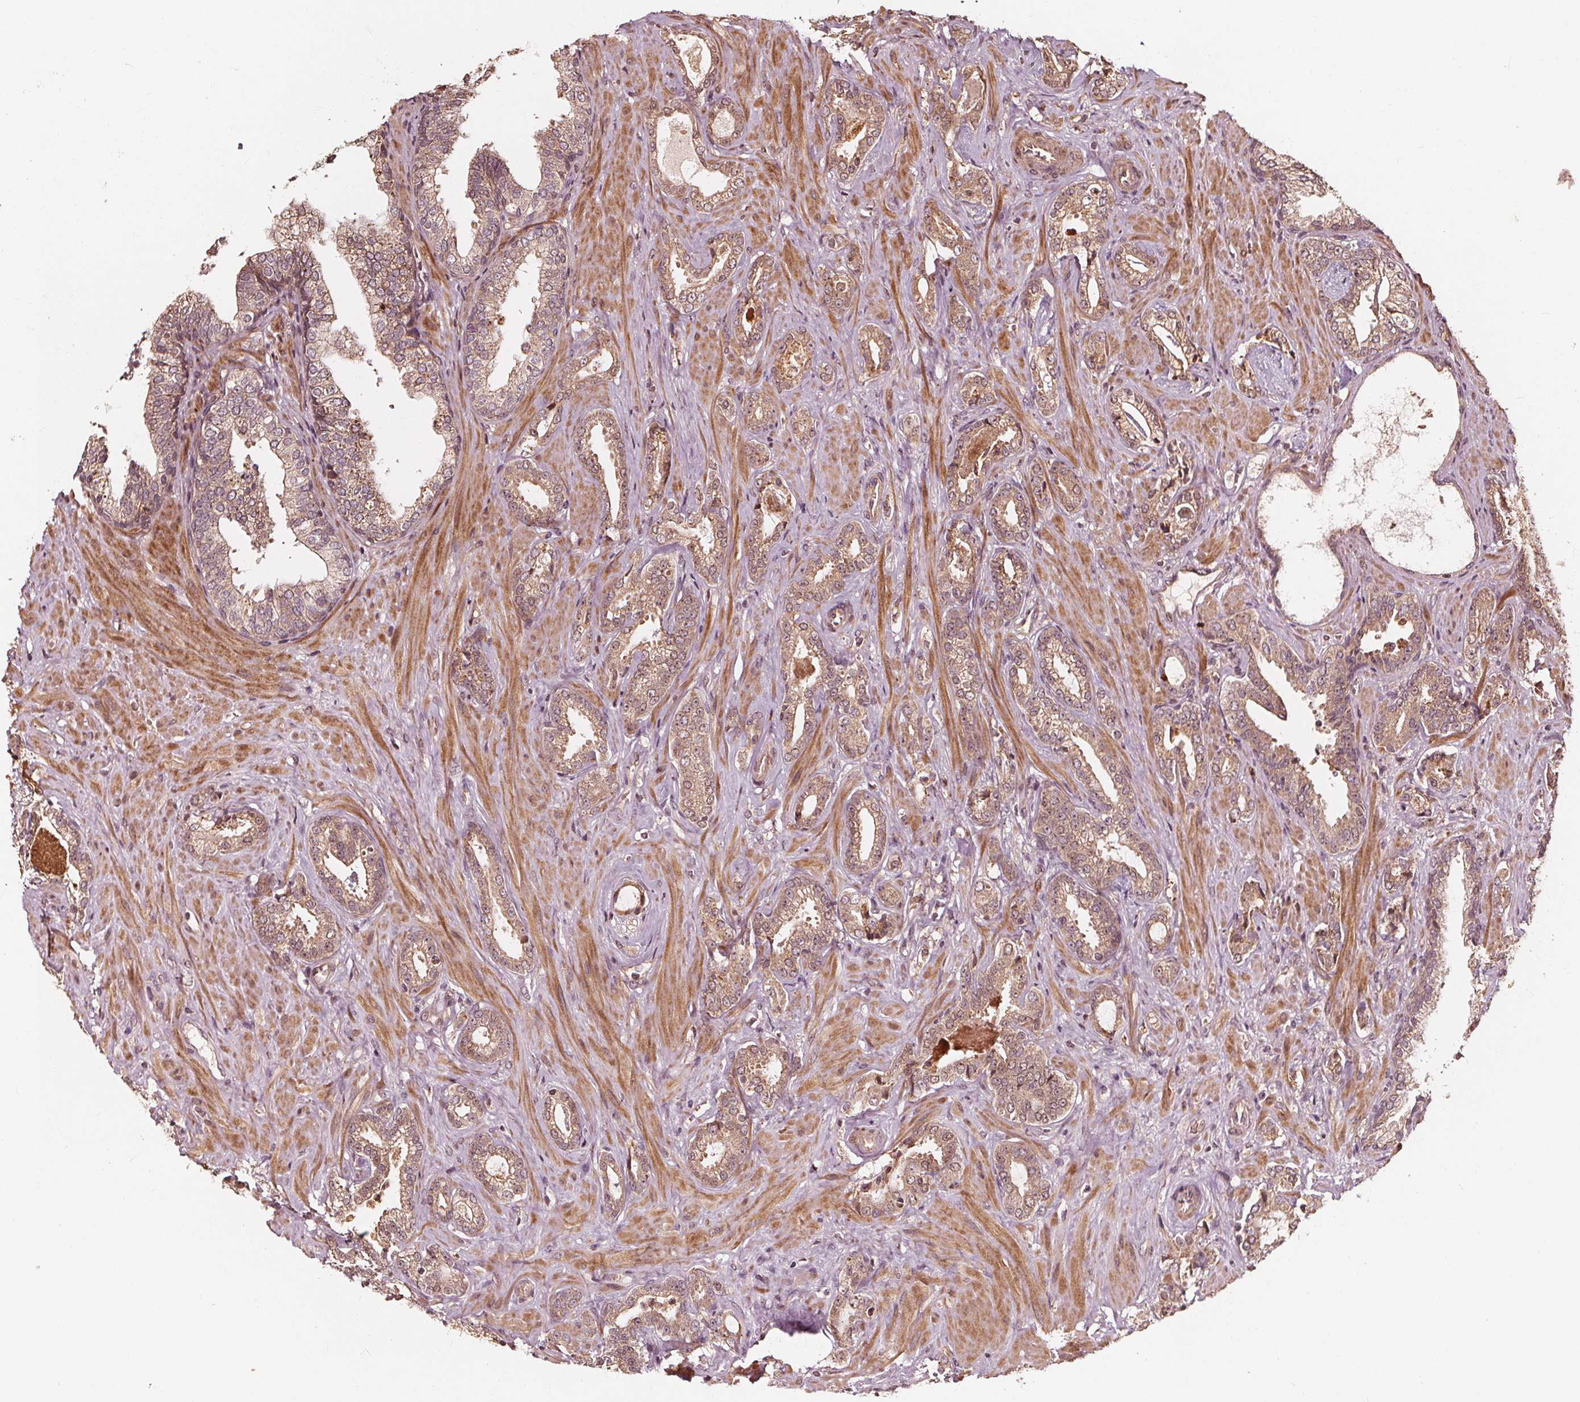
{"staining": {"intensity": "moderate", "quantity": ">75%", "location": "cytoplasmic/membranous"}, "tissue": "prostate cancer", "cell_type": "Tumor cells", "image_type": "cancer", "snomed": [{"axis": "morphology", "description": "Adenocarcinoma, Low grade"}, {"axis": "topography", "description": "Prostate"}], "caption": "Prostate cancer stained with DAB (3,3'-diaminobenzidine) immunohistochemistry shows medium levels of moderate cytoplasmic/membranous positivity in about >75% of tumor cells.", "gene": "NPC1", "patient": {"sex": "male", "age": 61}}